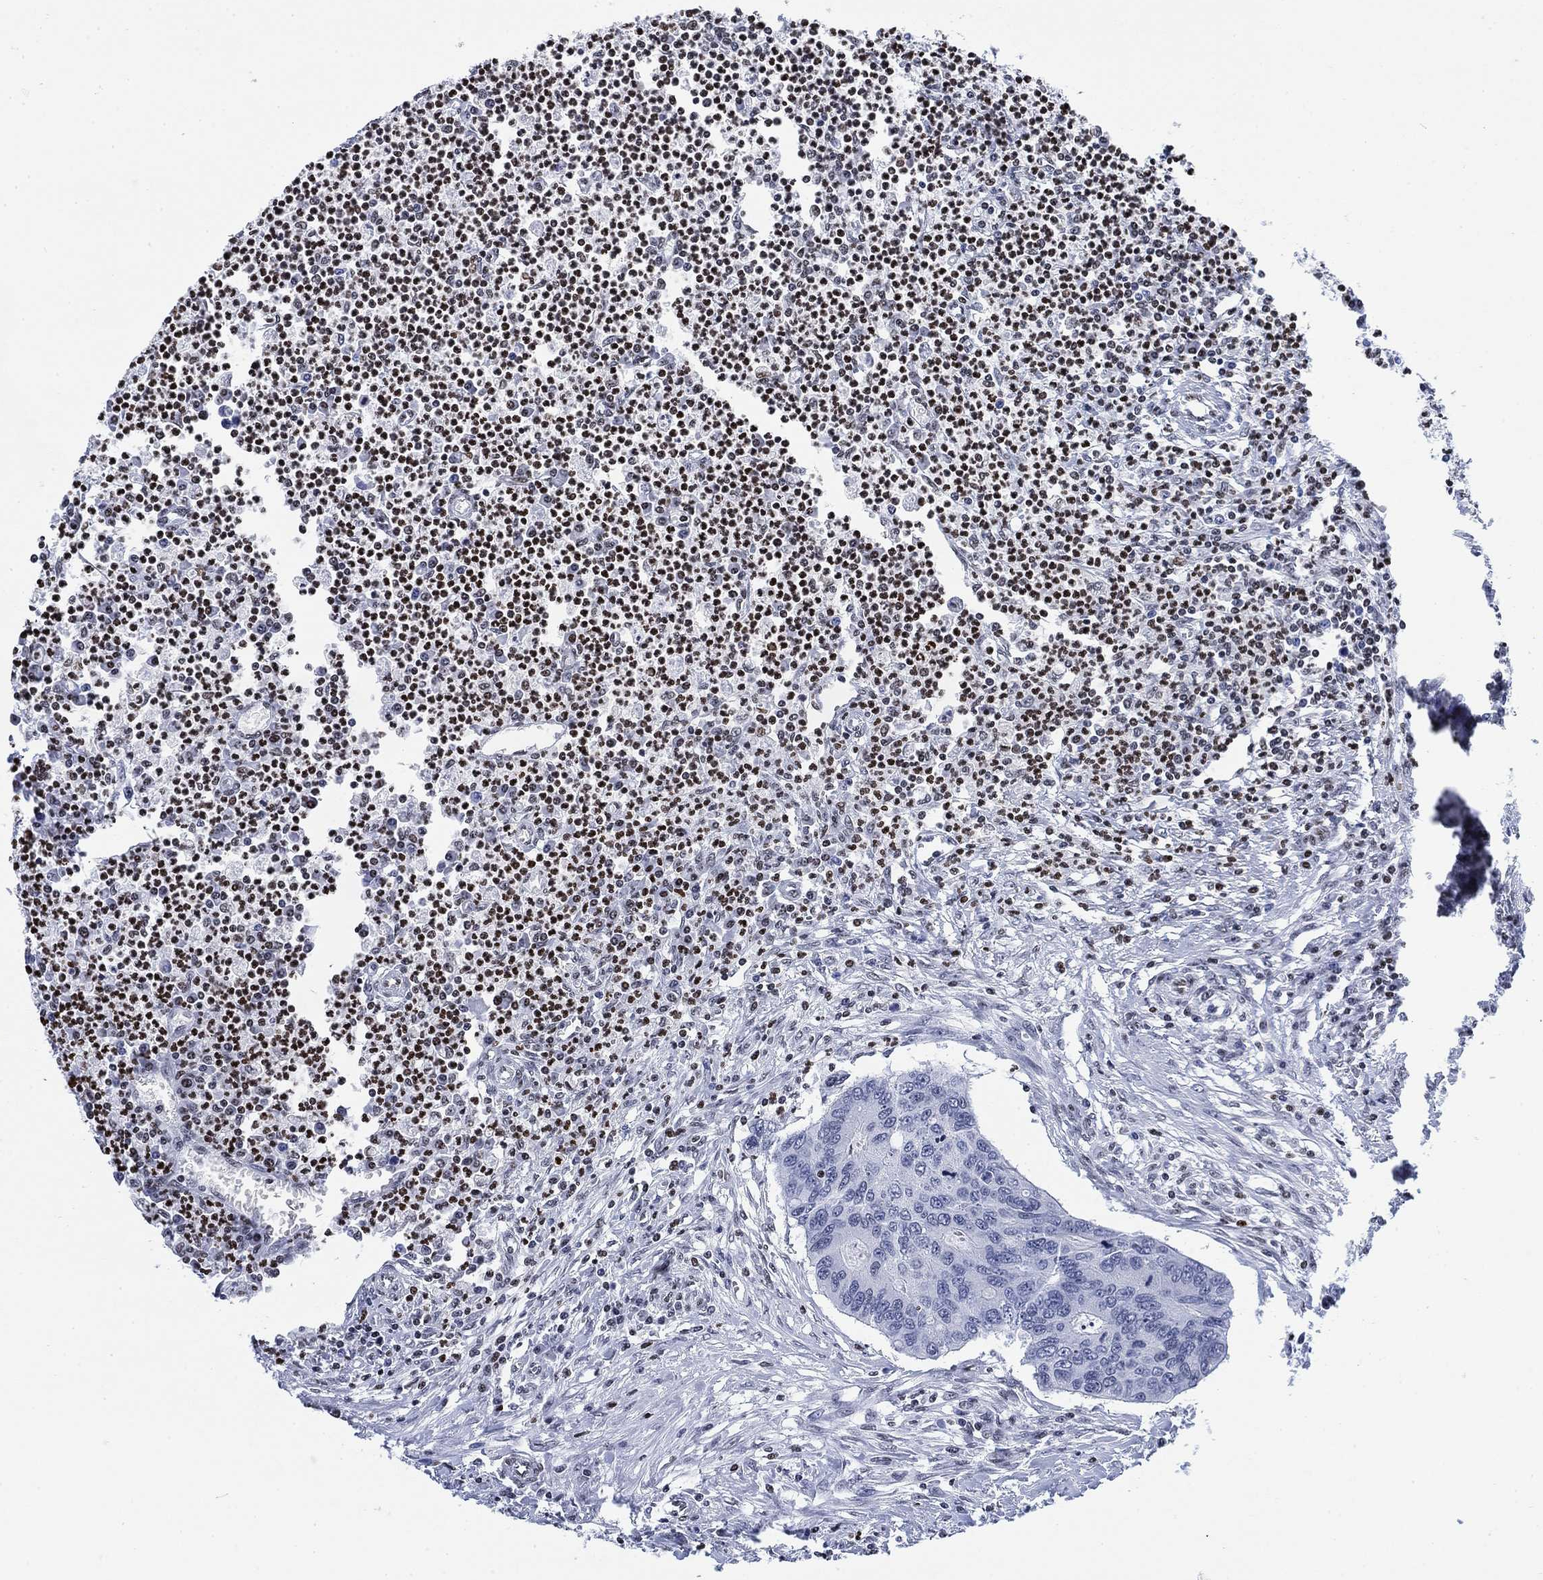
{"staining": {"intensity": "negative", "quantity": "none", "location": "none"}, "tissue": "colorectal cancer", "cell_type": "Tumor cells", "image_type": "cancer", "snomed": [{"axis": "morphology", "description": "Adenocarcinoma, NOS"}, {"axis": "topography", "description": "Colon"}], "caption": "IHC image of human colorectal cancer stained for a protein (brown), which exhibits no expression in tumor cells.", "gene": "H1-10", "patient": {"sex": "male", "age": 53}}